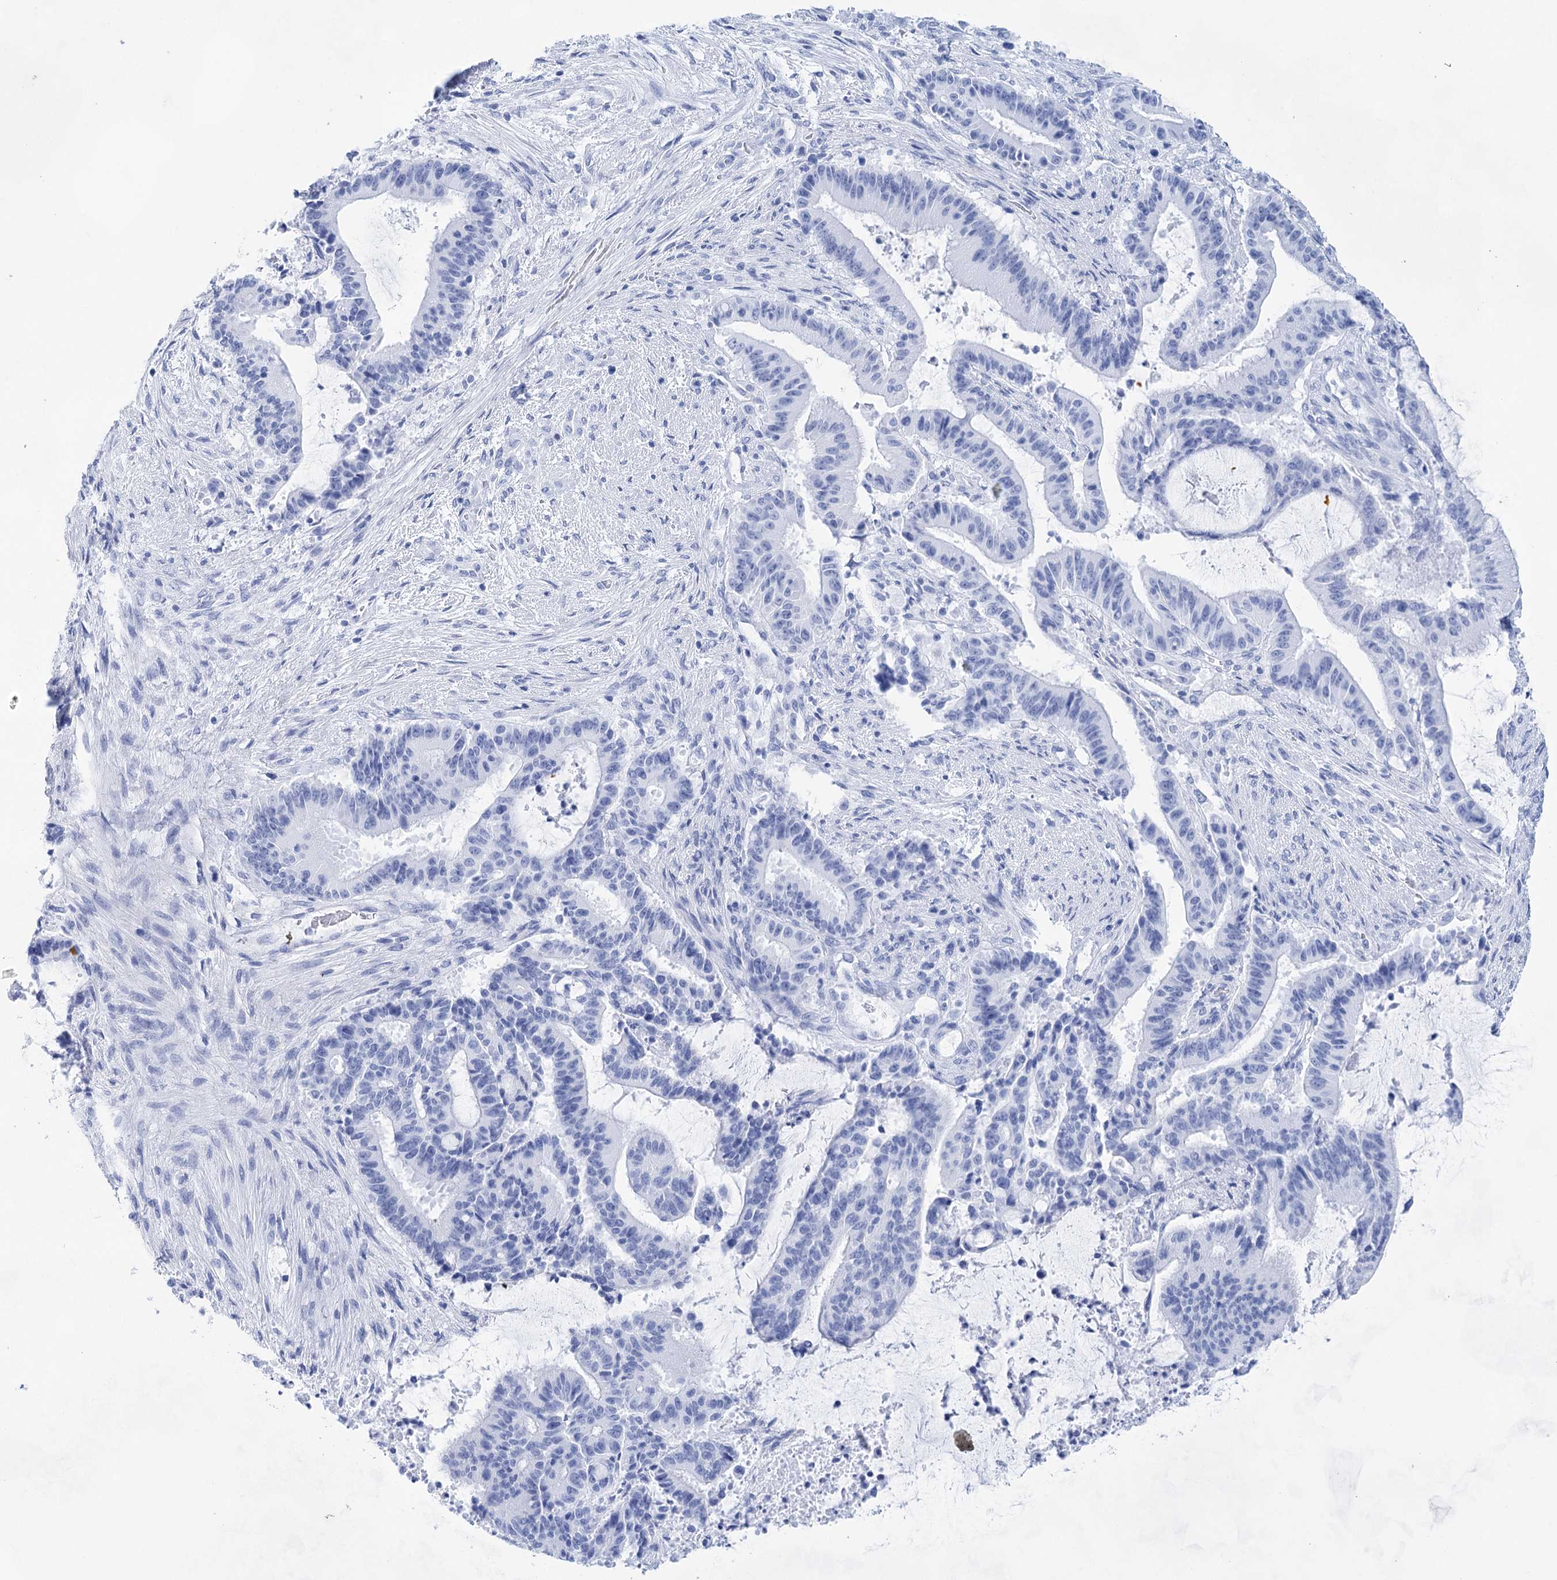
{"staining": {"intensity": "negative", "quantity": "none", "location": "none"}, "tissue": "liver cancer", "cell_type": "Tumor cells", "image_type": "cancer", "snomed": [{"axis": "morphology", "description": "Normal tissue, NOS"}, {"axis": "morphology", "description": "Cholangiocarcinoma"}, {"axis": "topography", "description": "Liver"}, {"axis": "topography", "description": "Peripheral nerve tissue"}], "caption": "Immunohistochemical staining of liver cholangiocarcinoma exhibits no significant staining in tumor cells.", "gene": "LALBA", "patient": {"sex": "female", "age": 73}}